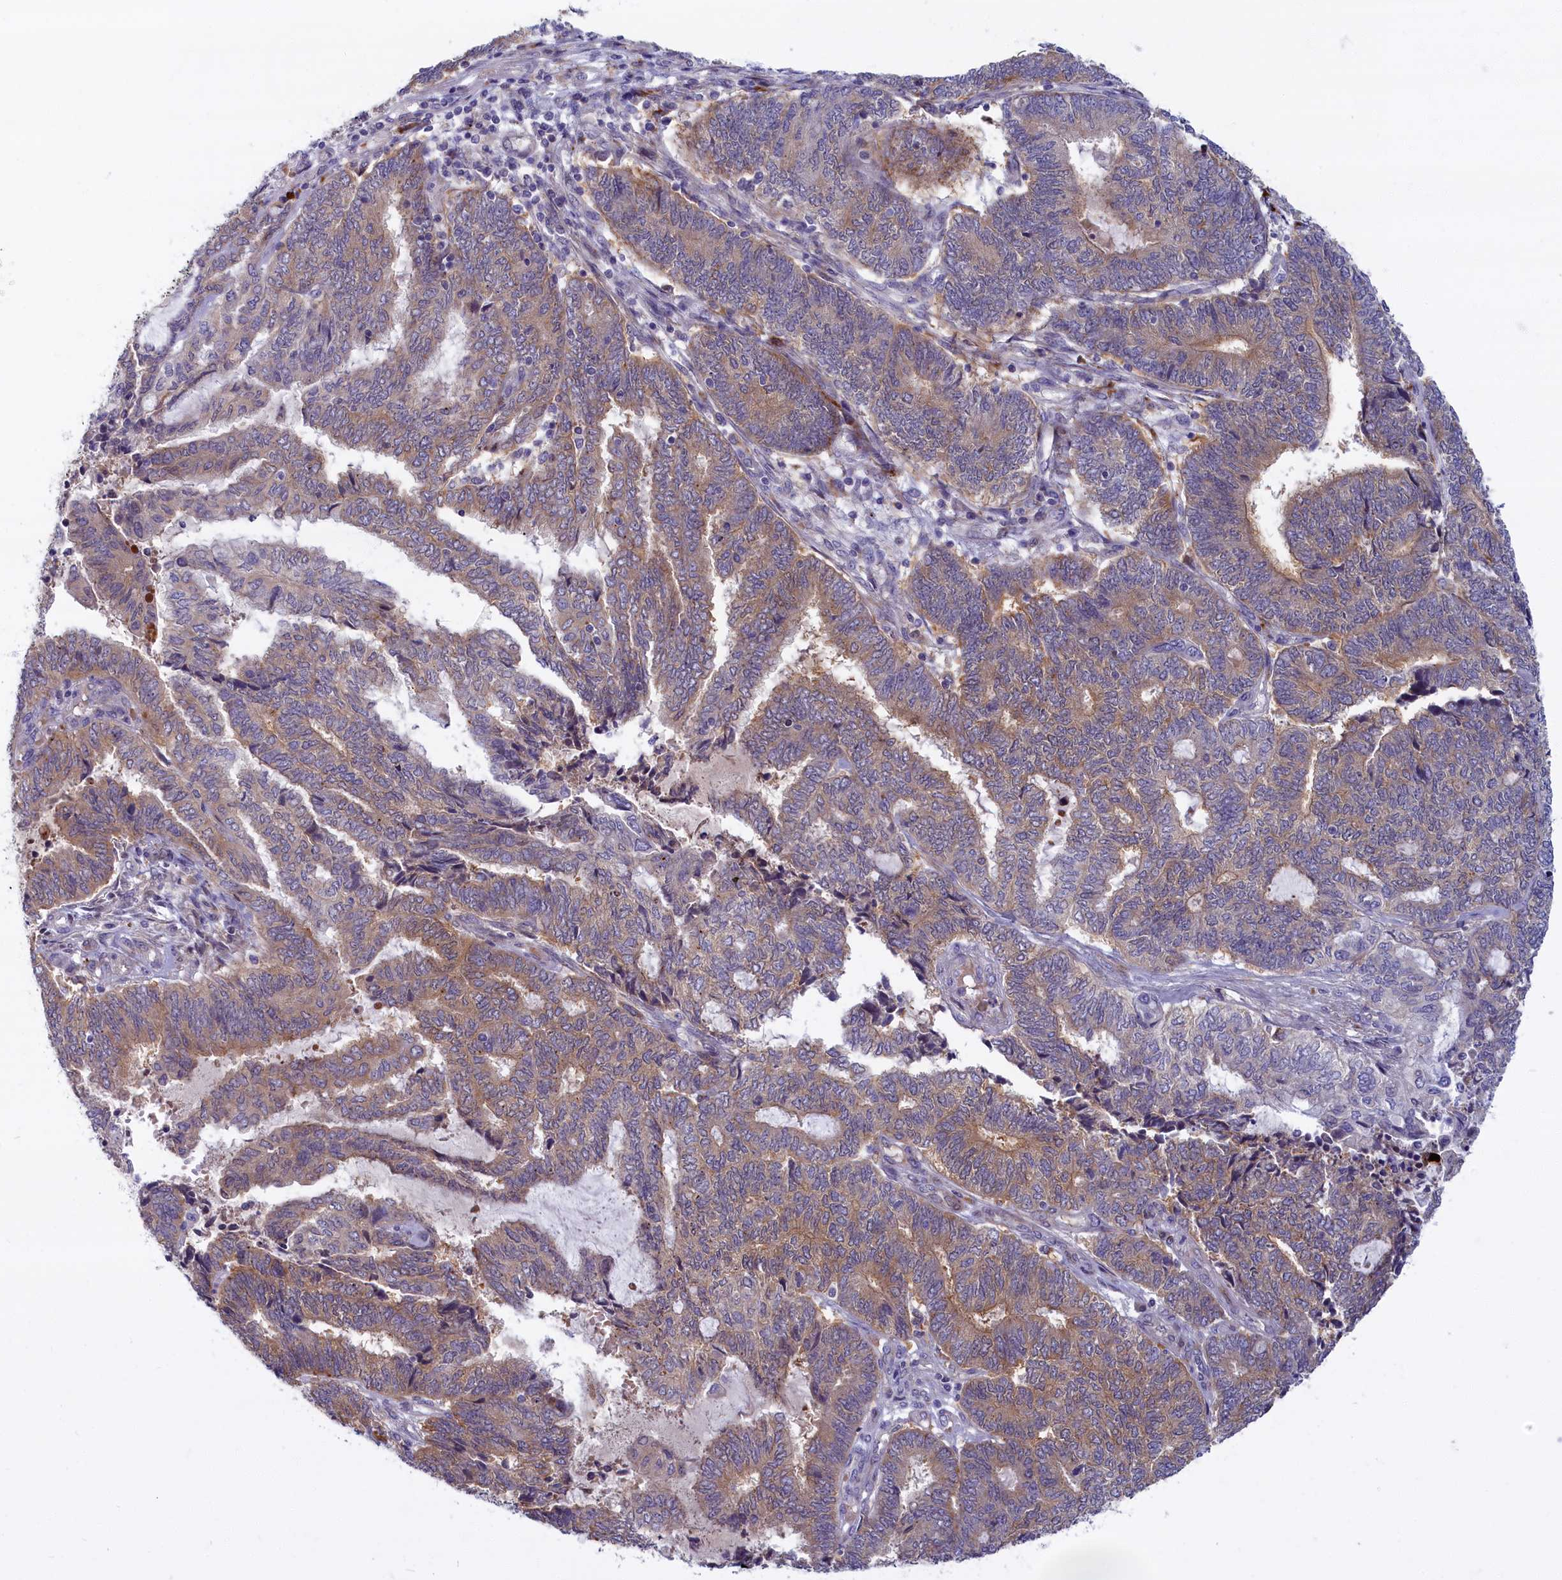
{"staining": {"intensity": "weak", "quantity": "25%-75%", "location": "cytoplasmic/membranous"}, "tissue": "endometrial cancer", "cell_type": "Tumor cells", "image_type": "cancer", "snomed": [{"axis": "morphology", "description": "Adenocarcinoma, NOS"}, {"axis": "topography", "description": "Uterus"}, {"axis": "topography", "description": "Endometrium"}], "caption": "A histopathology image of endometrial adenocarcinoma stained for a protein exhibits weak cytoplasmic/membranous brown staining in tumor cells.", "gene": "FCSK", "patient": {"sex": "female", "age": 70}}